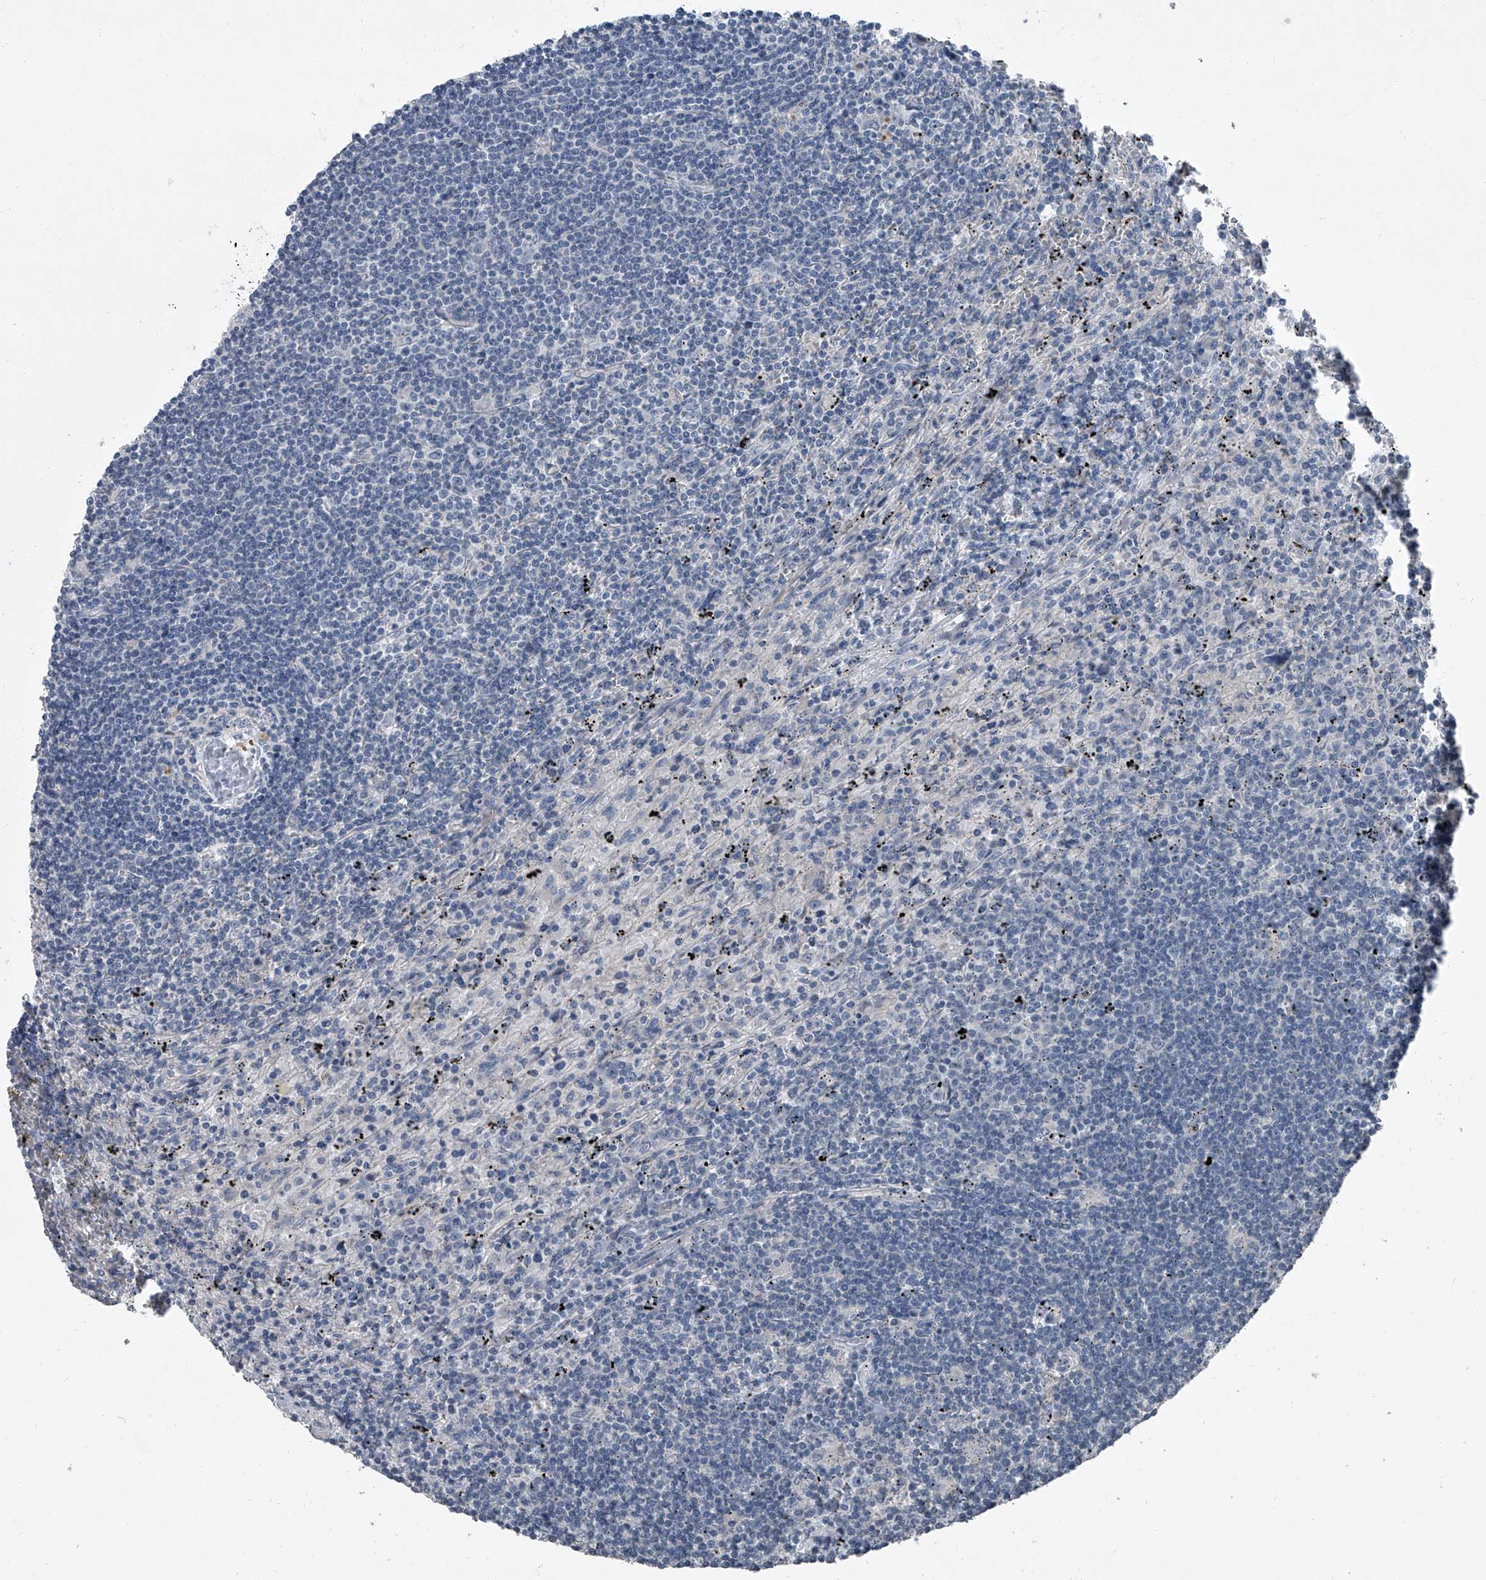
{"staining": {"intensity": "negative", "quantity": "none", "location": "none"}, "tissue": "lymphoma", "cell_type": "Tumor cells", "image_type": "cancer", "snomed": [{"axis": "morphology", "description": "Malignant lymphoma, non-Hodgkin's type, Low grade"}, {"axis": "topography", "description": "Spleen"}], "caption": "DAB immunohistochemical staining of lymphoma reveals no significant positivity in tumor cells.", "gene": "HEPHL1", "patient": {"sex": "male", "age": 76}}